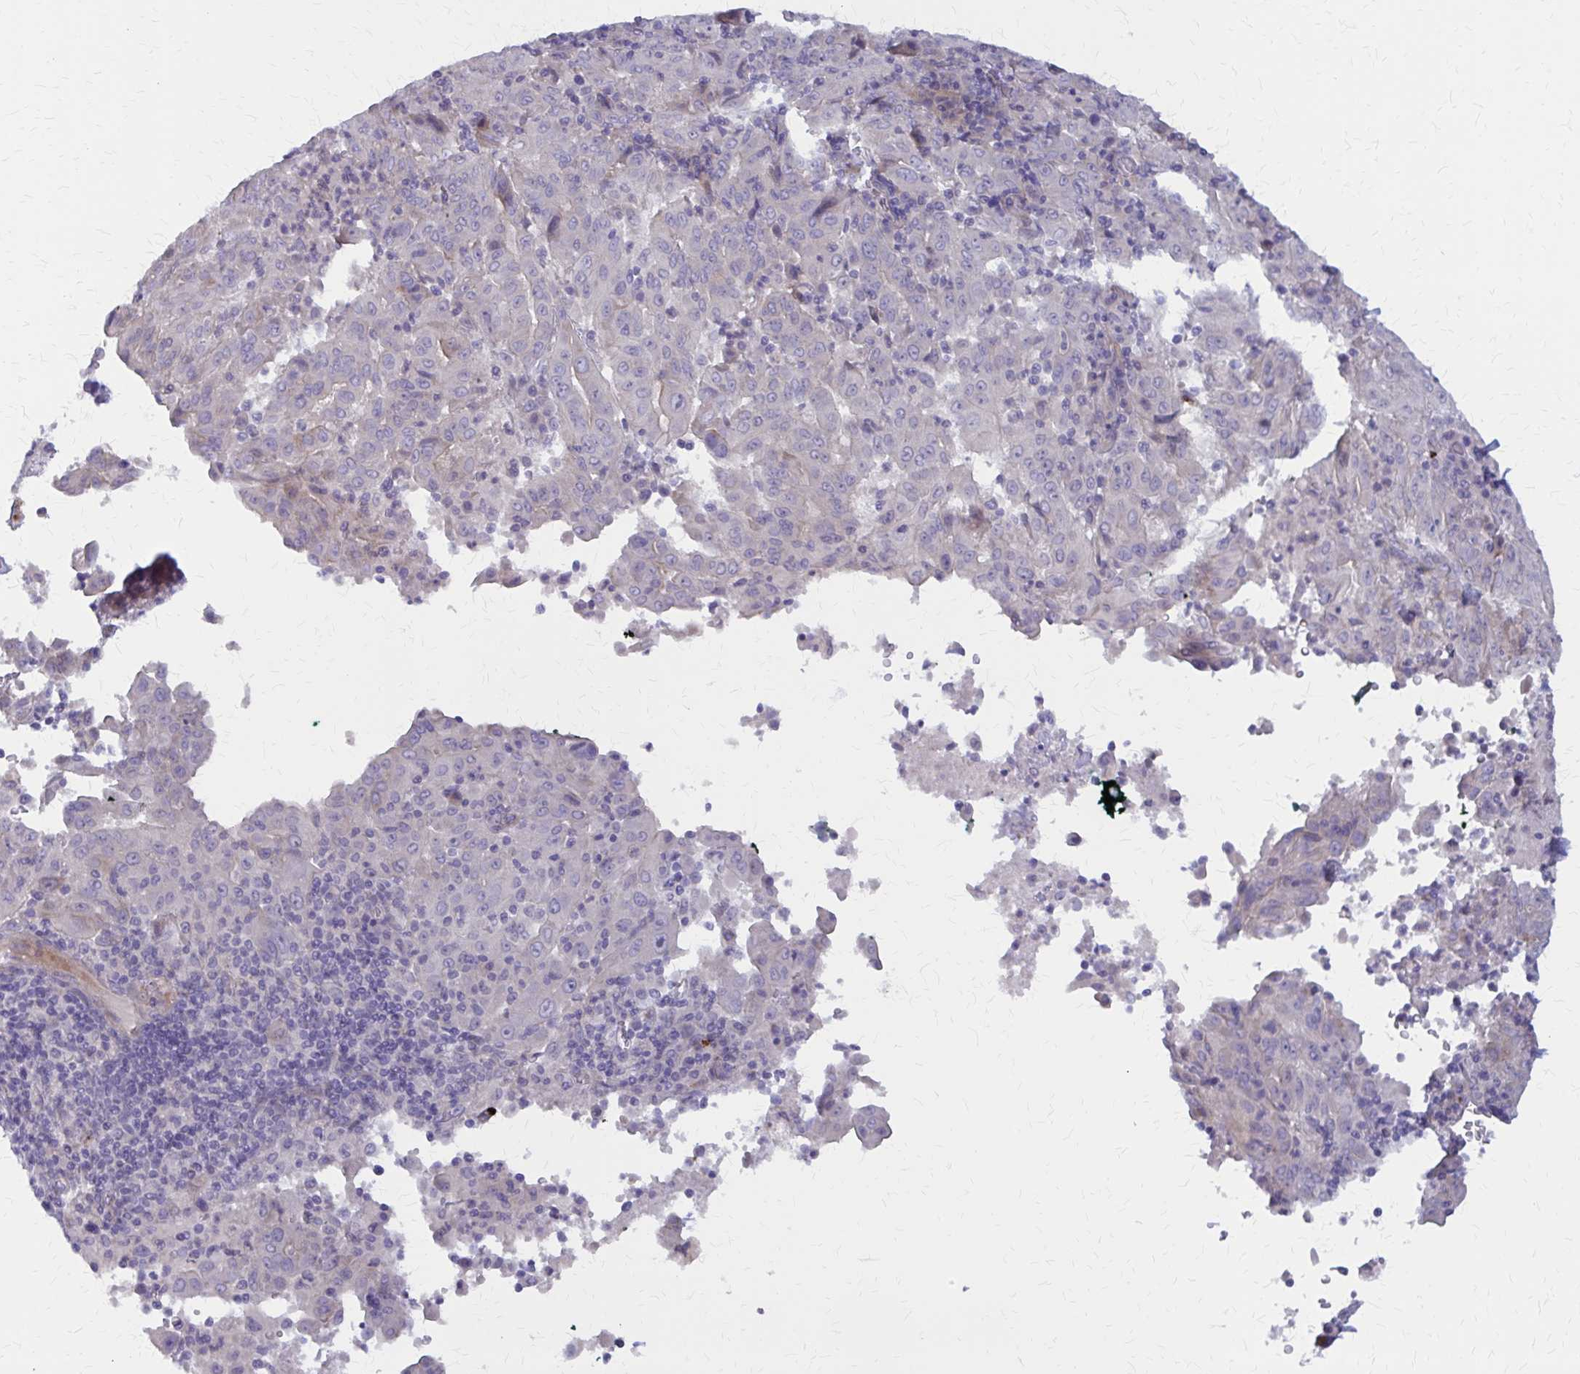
{"staining": {"intensity": "negative", "quantity": "none", "location": "none"}, "tissue": "pancreatic cancer", "cell_type": "Tumor cells", "image_type": "cancer", "snomed": [{"axis": "morphology", "description": "Adenocarcinoma, NOS"}, {"axis": "topography", "description": "Pancreas"}], "caption": "High power microscopy histopathology image of an immunohistochemistry image of pancreatic adenocarcinoma, revealing no significant positivity in tumor cells.", "gene": "GLYATL2", "patient": {"sex": "male", "age": 63}}